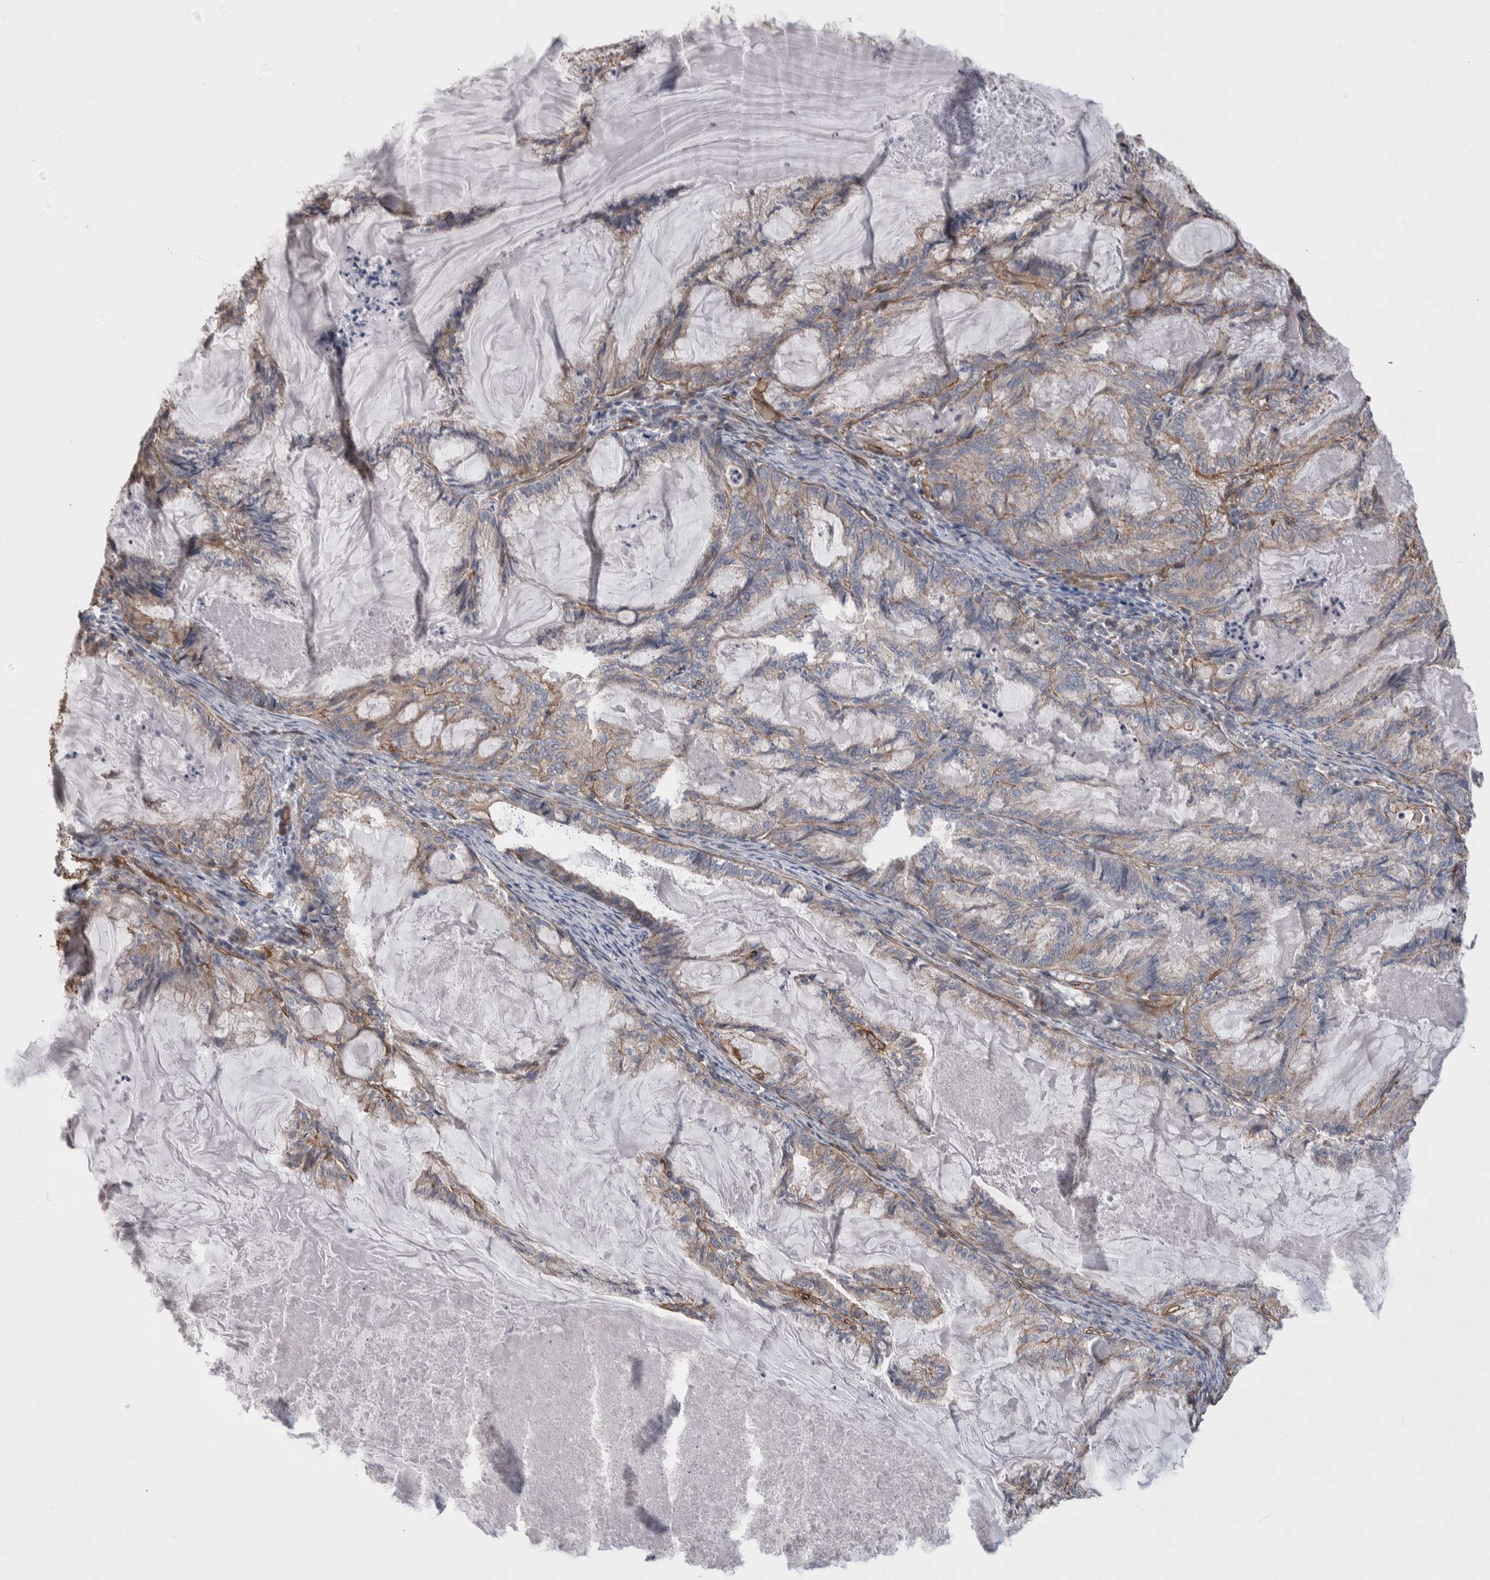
{"staining": {"intensity": "weak", "quantity": "25%-75%", "location": "cytoplasmic/membranous"}, "tissue": "endometrial cancer", "cell_type": "Tumor cells", "image_type": "cancer", "snomed": [{"axis": "morphology", "description": "Adenocarcinoma, NOS"}, {"axis": "topography", "description": "Endometrium"}], "caption": "Endometrial cancer stained with a protein marker displays weak staining in tumor cells.", "gene": "KIF12", "patient": {"sex": "female", "age": 86}}